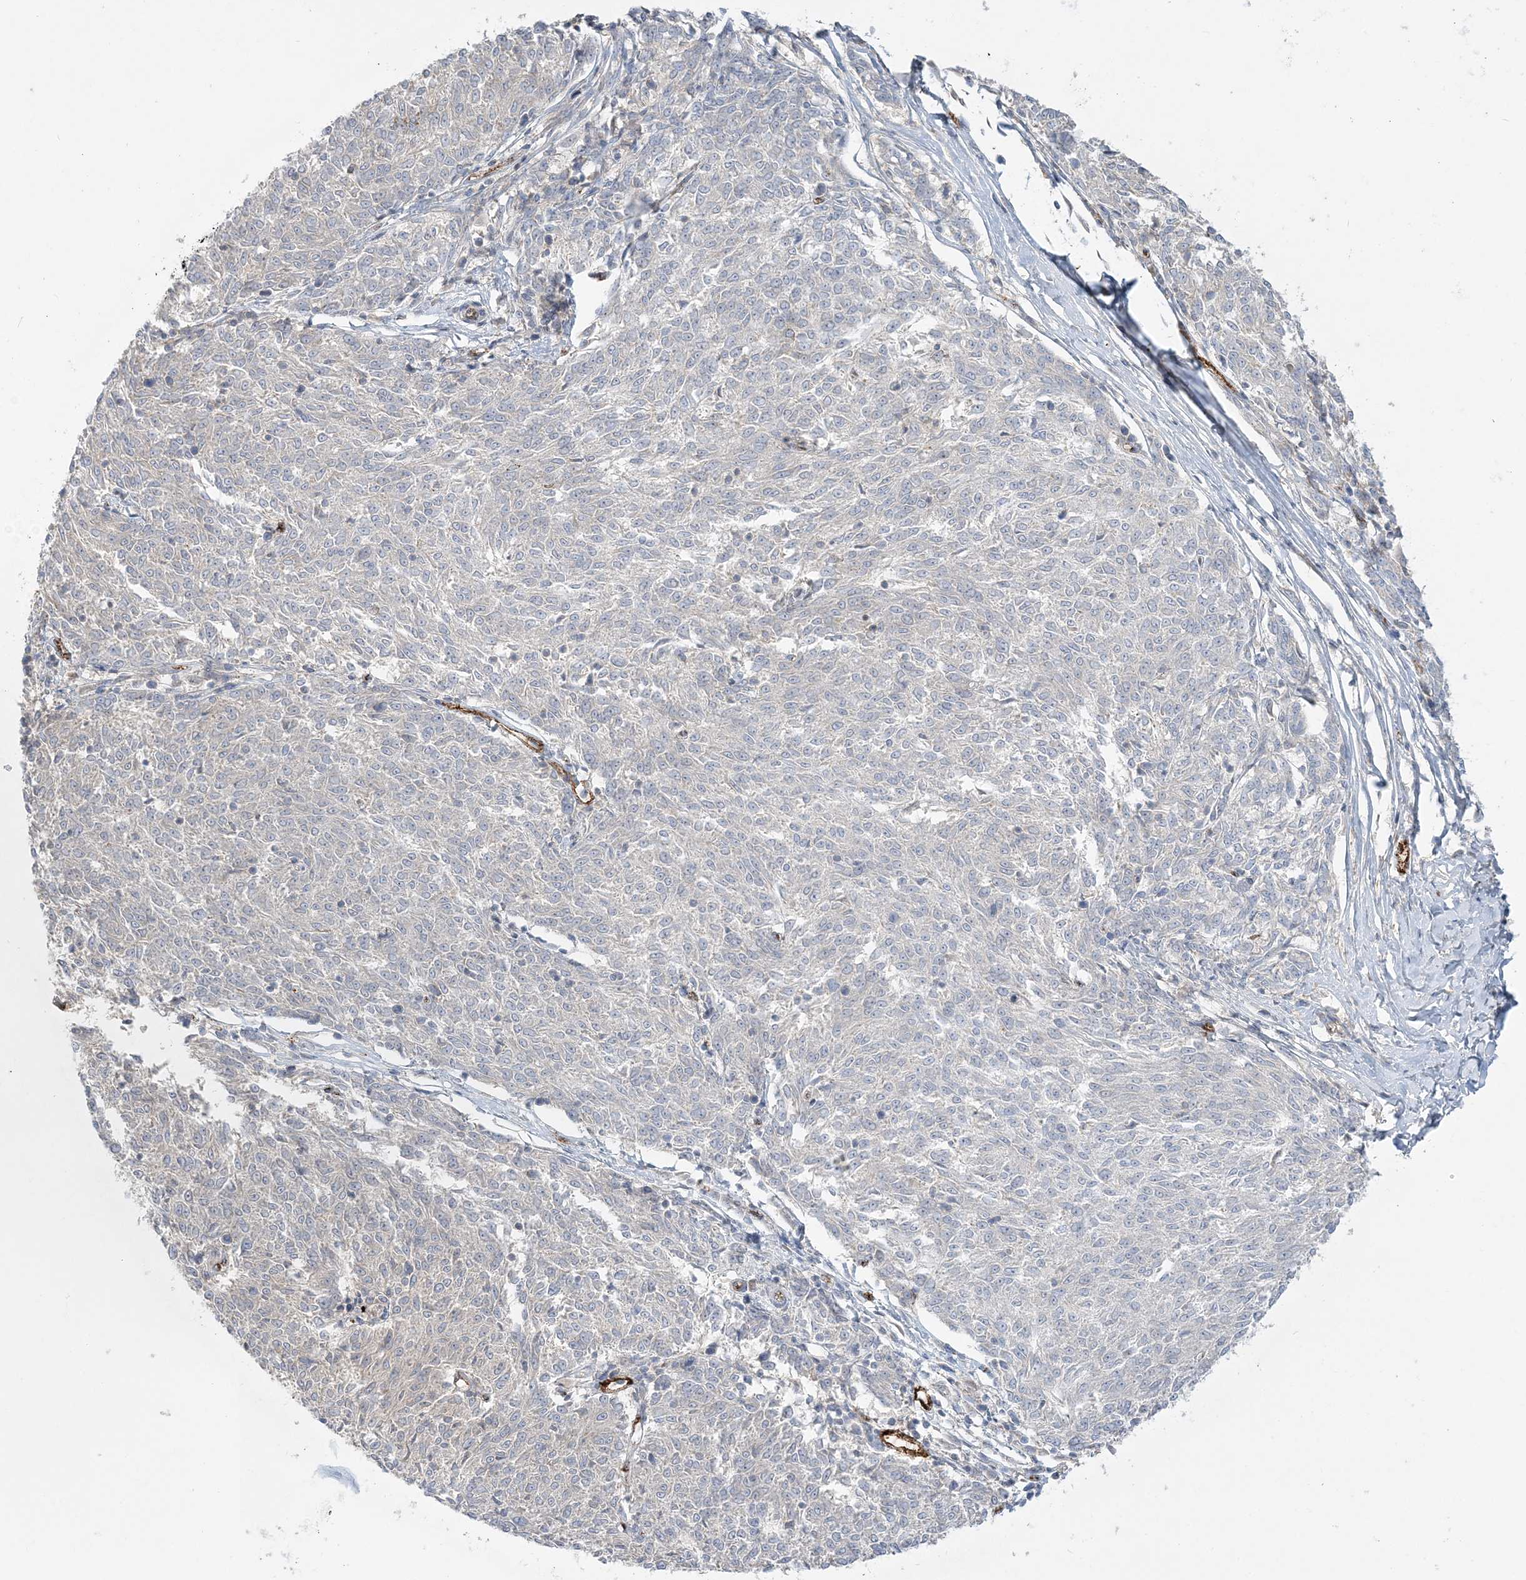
{"staining": {"intensity": "negative", "quantity": "none", "location": "none"}, "tissue": "melanoma", "cell_type": "Tumor cells", "image_type": "cancer", "snomed": [{"axis": "morphology", "description": "Malignant melanoma, NOS"}, {"axis": "topography", "description": "Skin"}], "caption": "Human melanoma stained for a protein using immunohistochemistry demonstrates no staining in tumor cells.", "gene": "INPP1", "patient": {"sex": "female", "age": 72}}